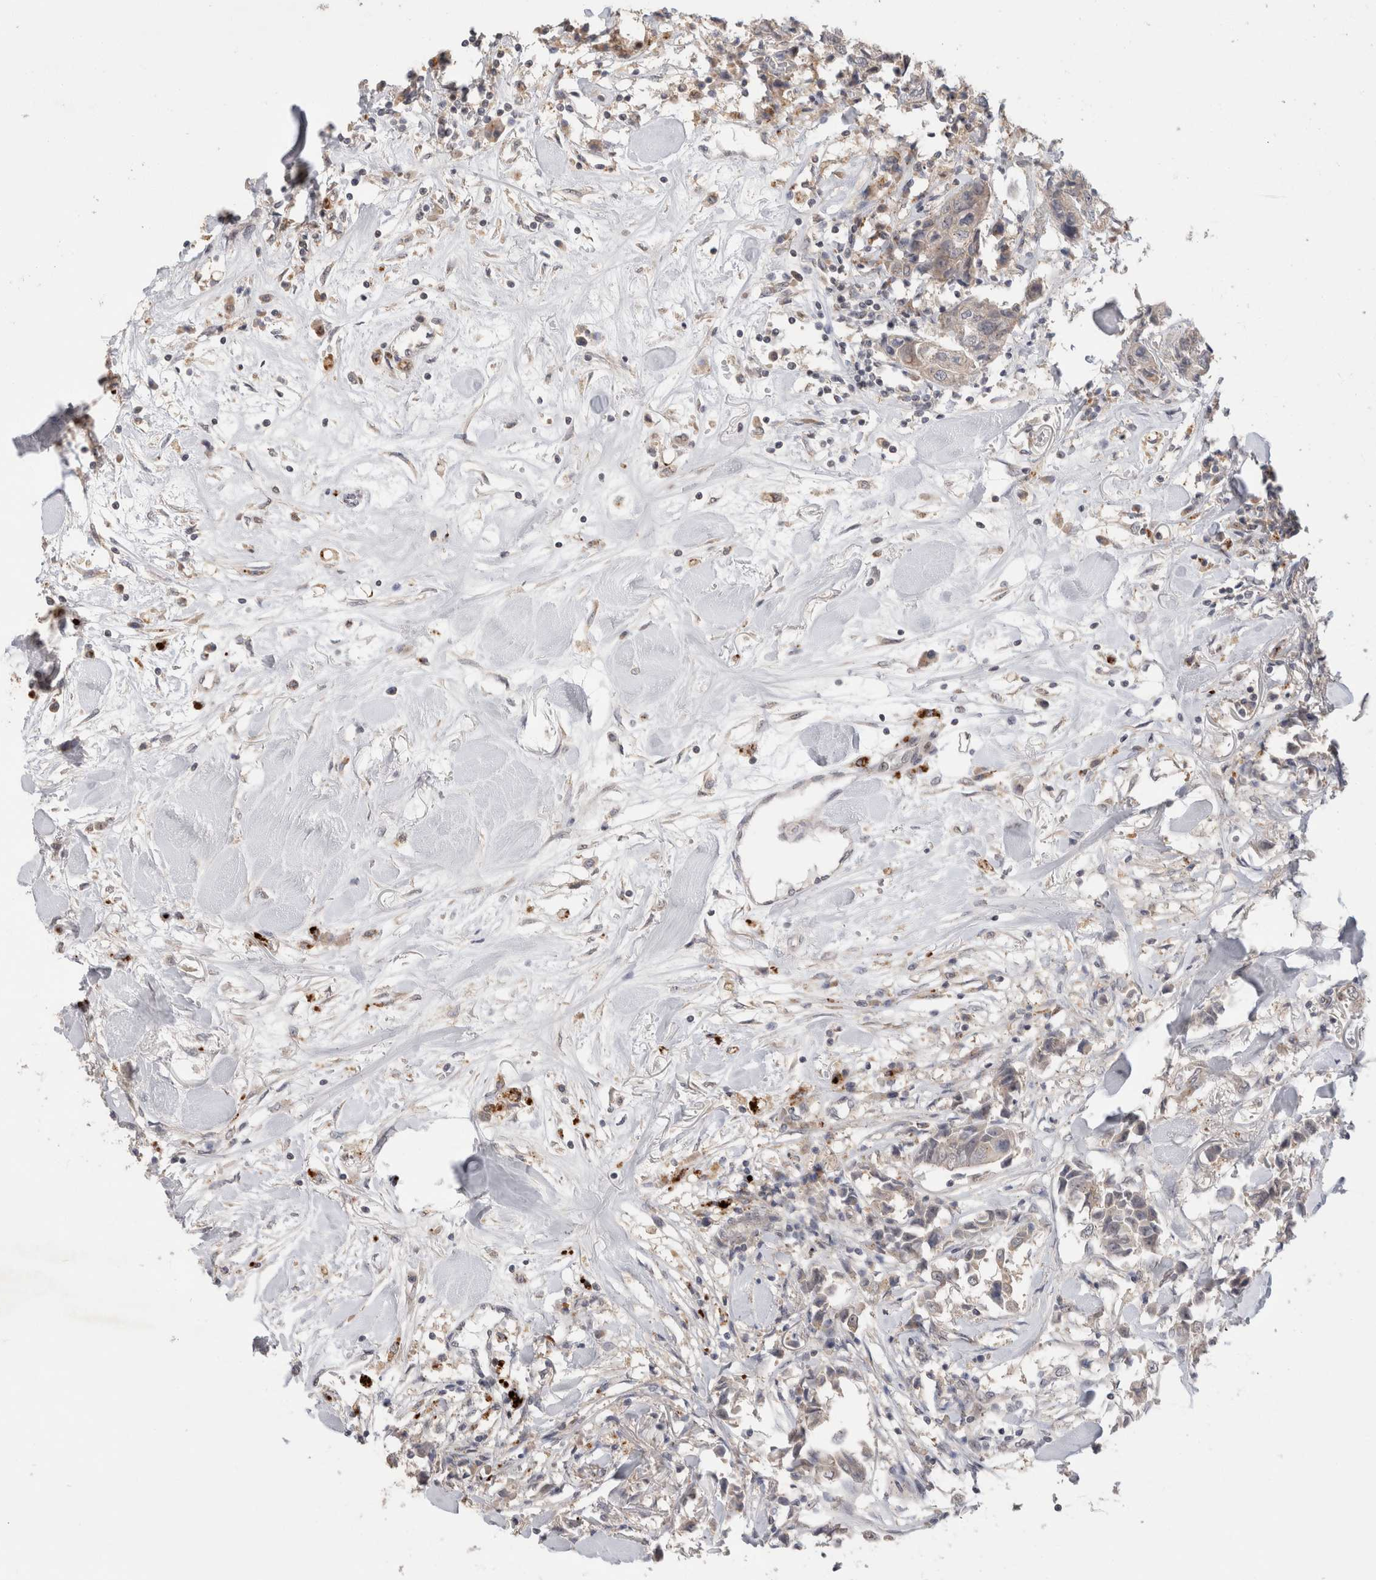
{"staining": {"intensity": "negative", "quantity": "none", "location": "none"}, "tissue": "breast cancer", "cell_type": "Tumor cells", "image_type": "cancer", "snomed": [{"axis": "morphology", "description": "Duct carcinoma"}, {"axis": "topography", "description": "Breast"}], "caption": "Image shows no significant protein positivity in tumor cells of breast infiltrating ductal carcinoma.", "gene": "SLC29A1", "patient": {"sex": "female", "age": 80}}